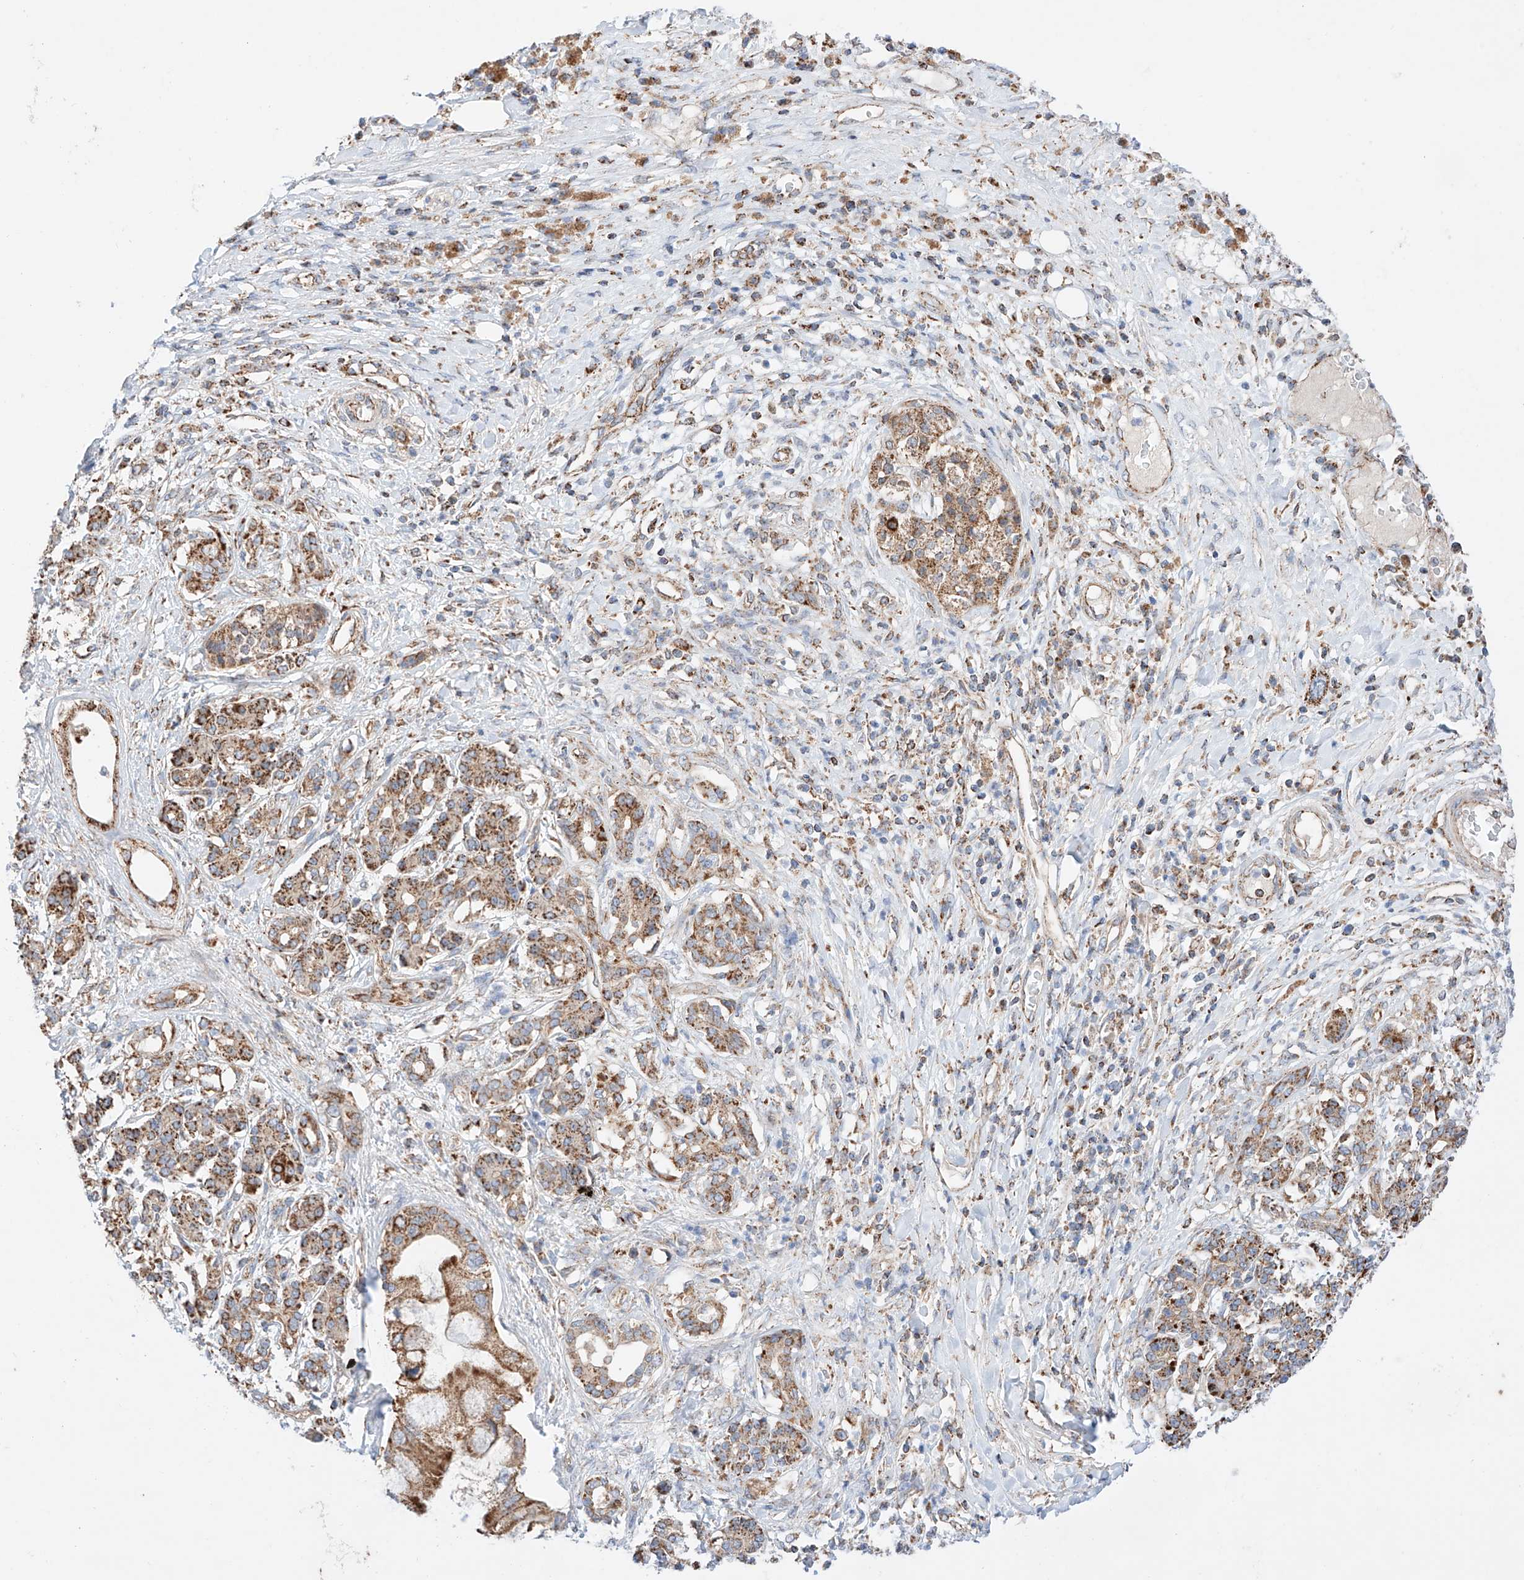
{"staining": {"intensity": "moderate", "quantity": ">75%", "location": "cytoplasmic/membranous"}, "tissue": "pancreatic cancer", "cell_type": "Tumor cells", "image_type": "cancer", "snomed": [{"axis": "morphology", "description": "Adenocarcinoma, NOS"}, {"axis": "topography", "description": "Pancreas"}], "caption": "This is a photomicrograph of IHC staining of pancreatic cancer (adenocarcinoma), which shows moderate staining in the cytoplasmic/membranous of tumor cells.", "gene": "KTI12", "patient": {"sex": "female", "age": 56}}